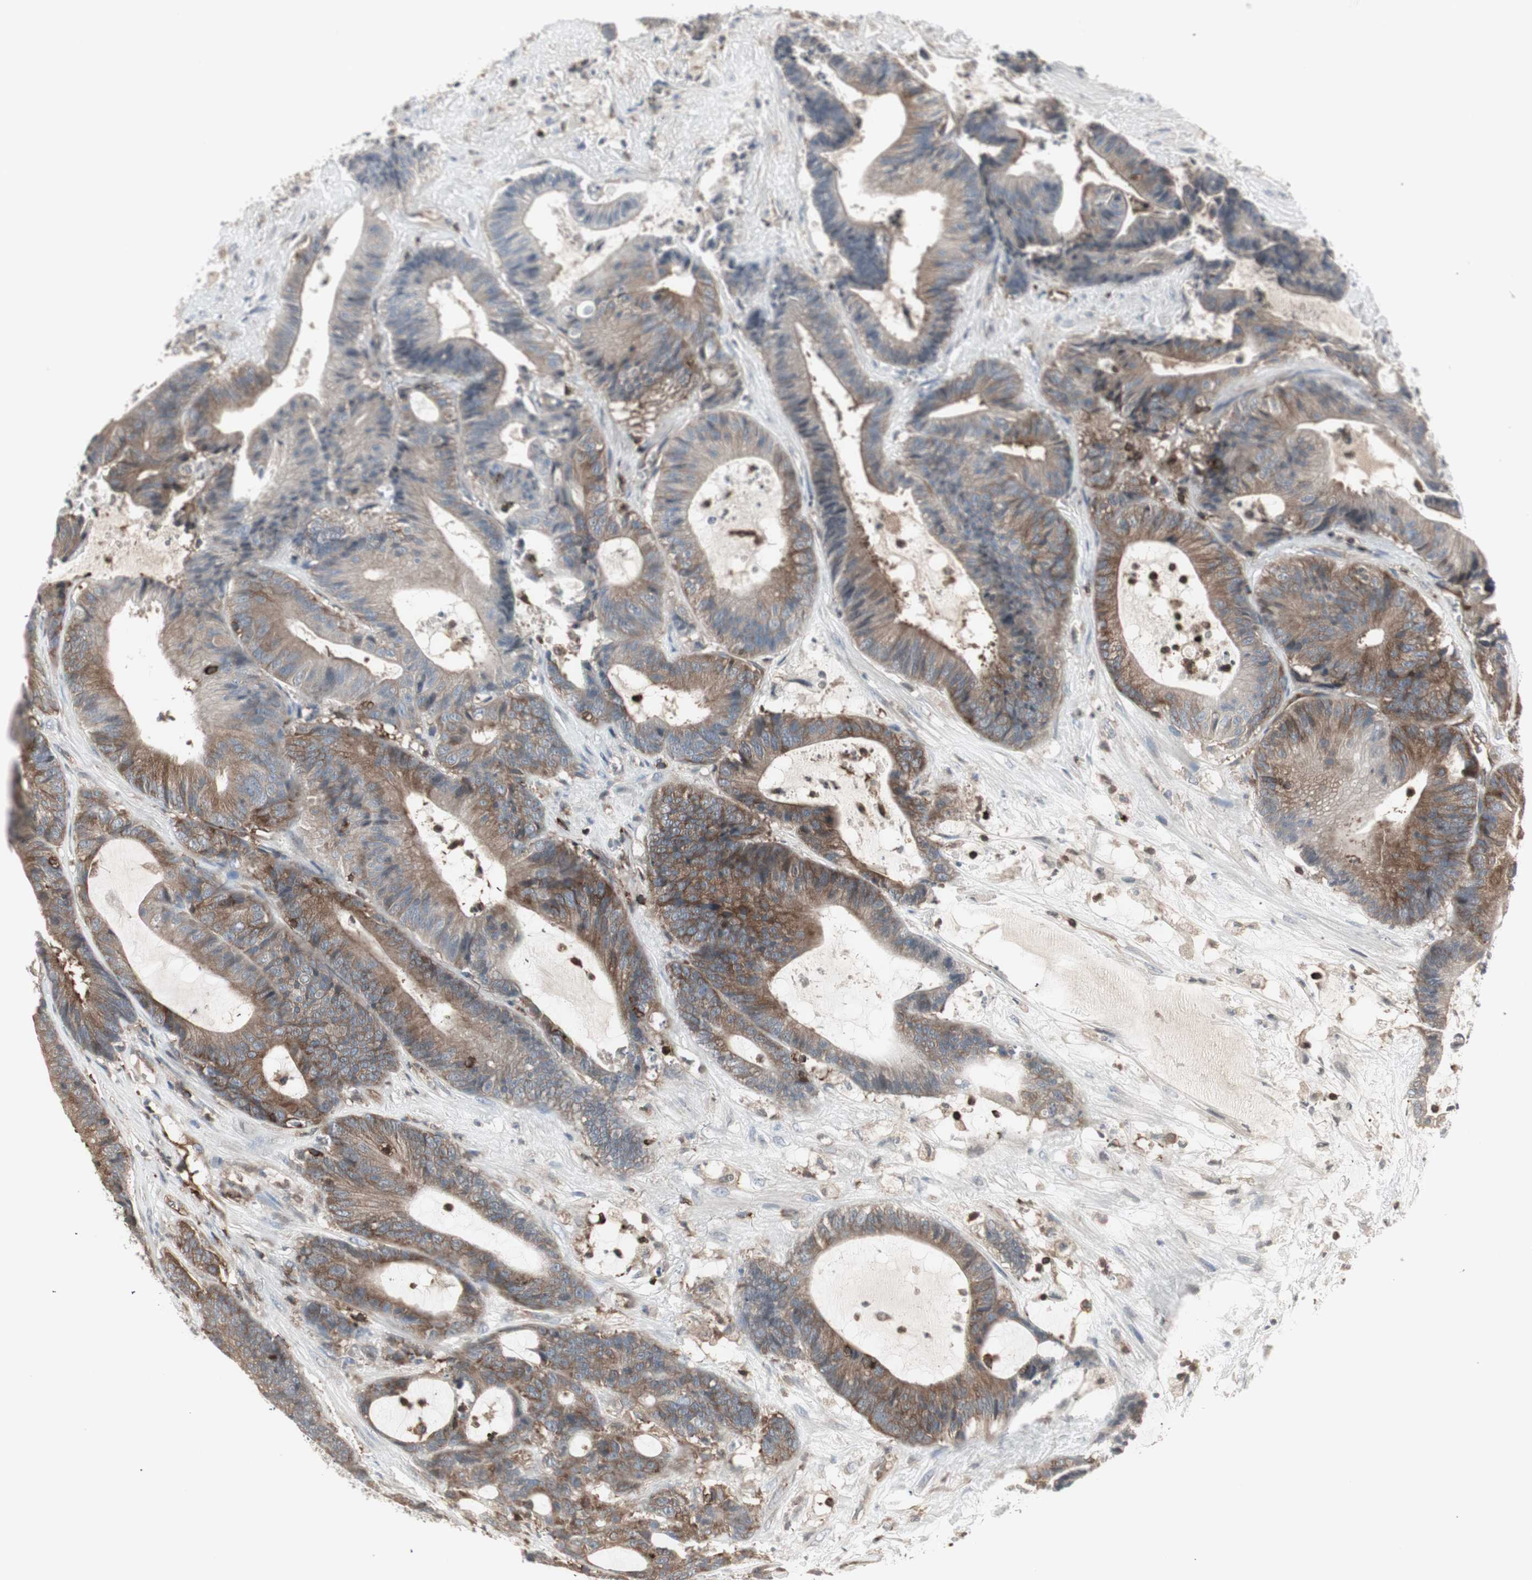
{"staining": {"intensity": "moderate", "quantity": ">75%", "location": "cytoplasmic/membranous"}, "tissue": "colorectal cancer", "cell_type": "Tumor cells", "image_type": "cancer", "snomed": [{"axis": "morphology", "description": "Adenocarcinoma, NOS"}, {"axis": "topography", "description": "Colon"}], "caption": "Human adenocarcinoma (colorectal) stained with a brown dye displays moderate cytoplasmic/membranous positive expression in about >75% of tumor cells.", "gene": "ARHGEF1", "patient": {"sex": "female", "age": 84}}